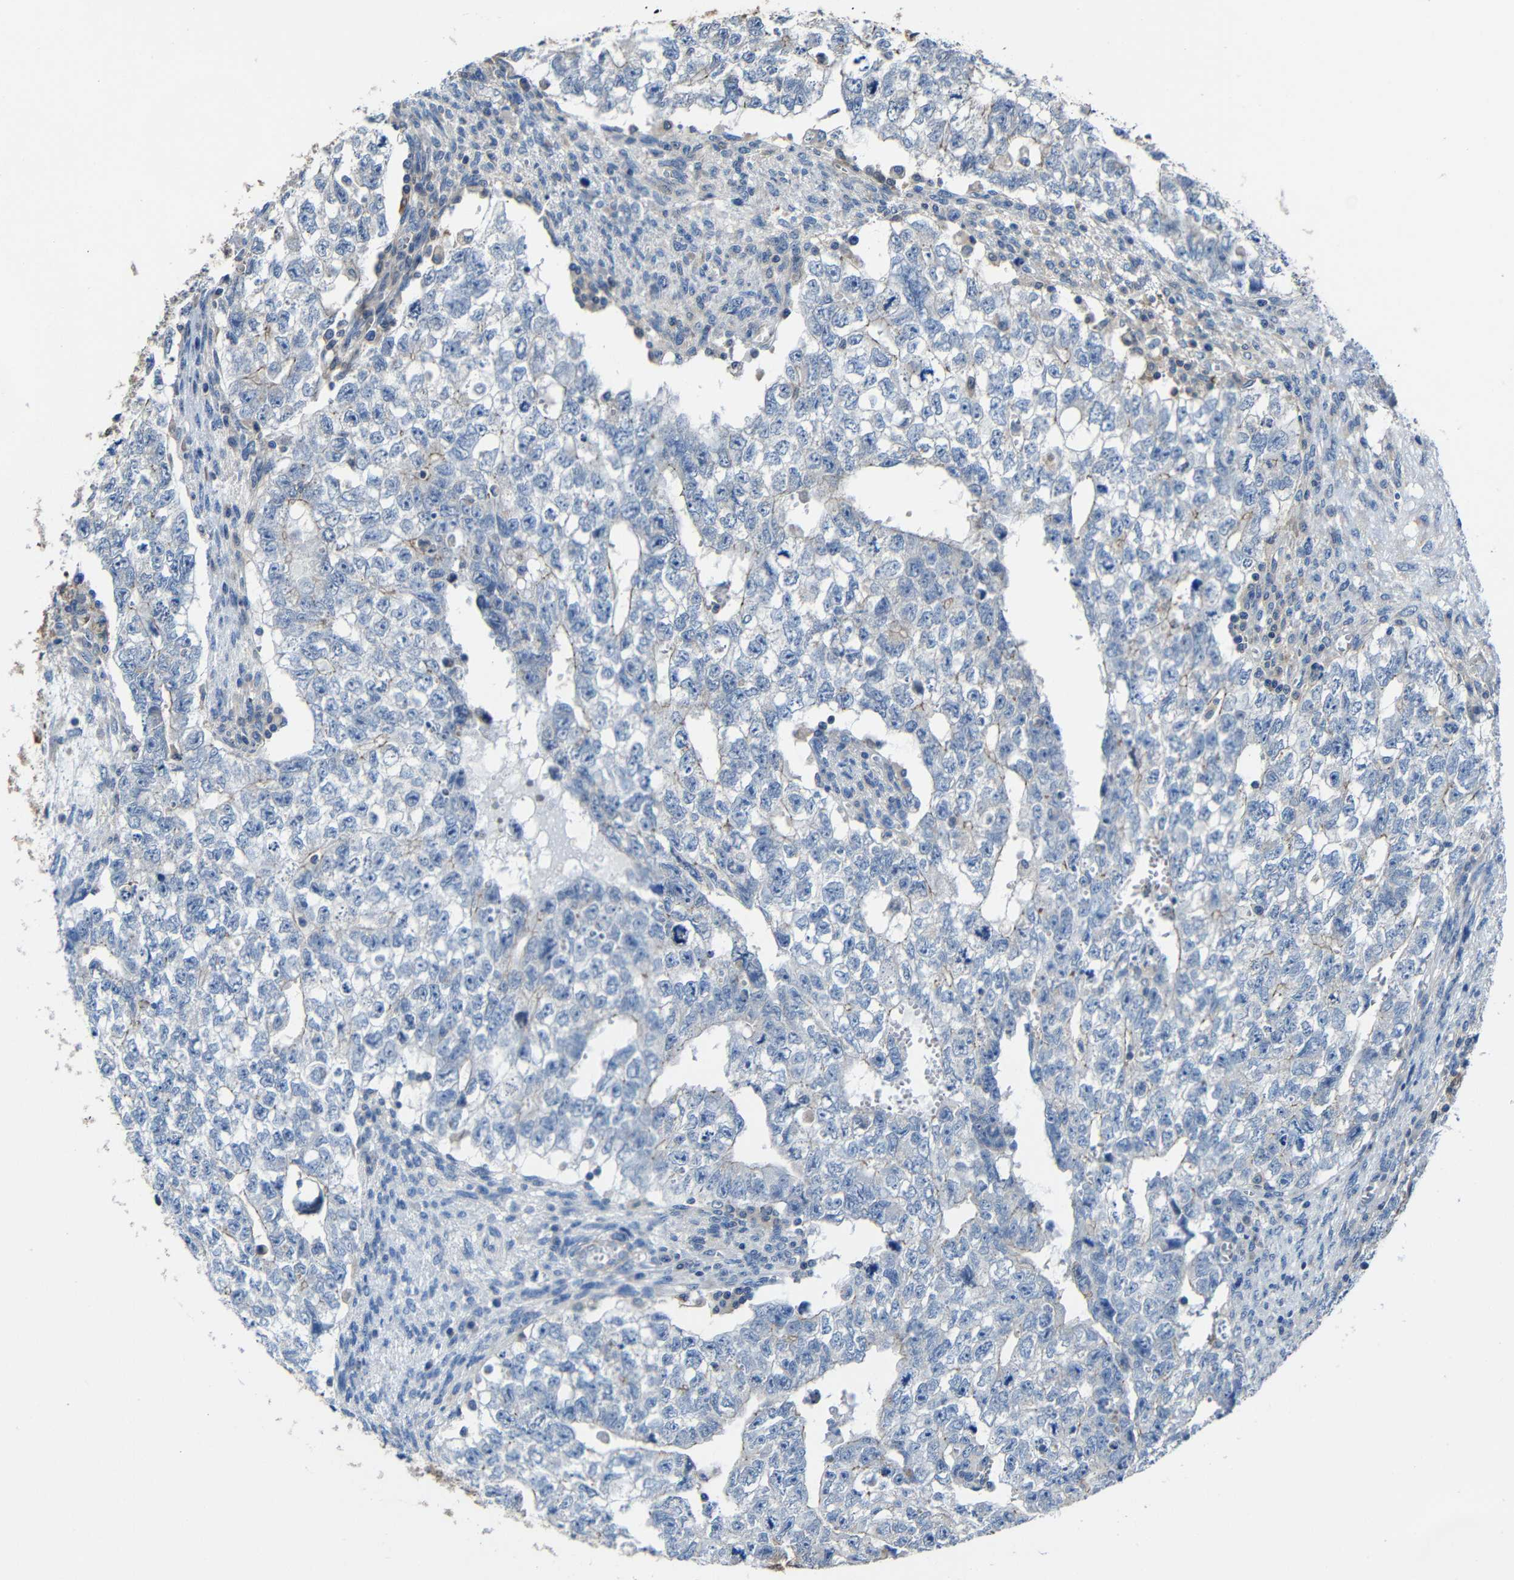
{"staining": {"intensity": "negative", "quantity": "none", "location": "none"}, "tissue": "testis cancer", "cell_type": "Tumor cells", "image_type": "cancer", "snomed": [{"axis": "morphology", "description": "Seminoma, NOS"}, {"axis": "morphology", "description": "Carcinoma, Embryonal, NOS"}, {"axis": "topography", "description": "Testis"}], "caption": "The immunohistochemistry histopathology image has no significant positivity in tumor cells of testis embryonal carcinoma tissue. The staining was performed using DAB (3,3'-diaminobenzidine) to visualize the protein expression in brown, while the nuclei were stained in blue with hematoxylin (Magnification: 20x).", "gene": "GDI1", "patient": {"sex": "male", "age": 38}}